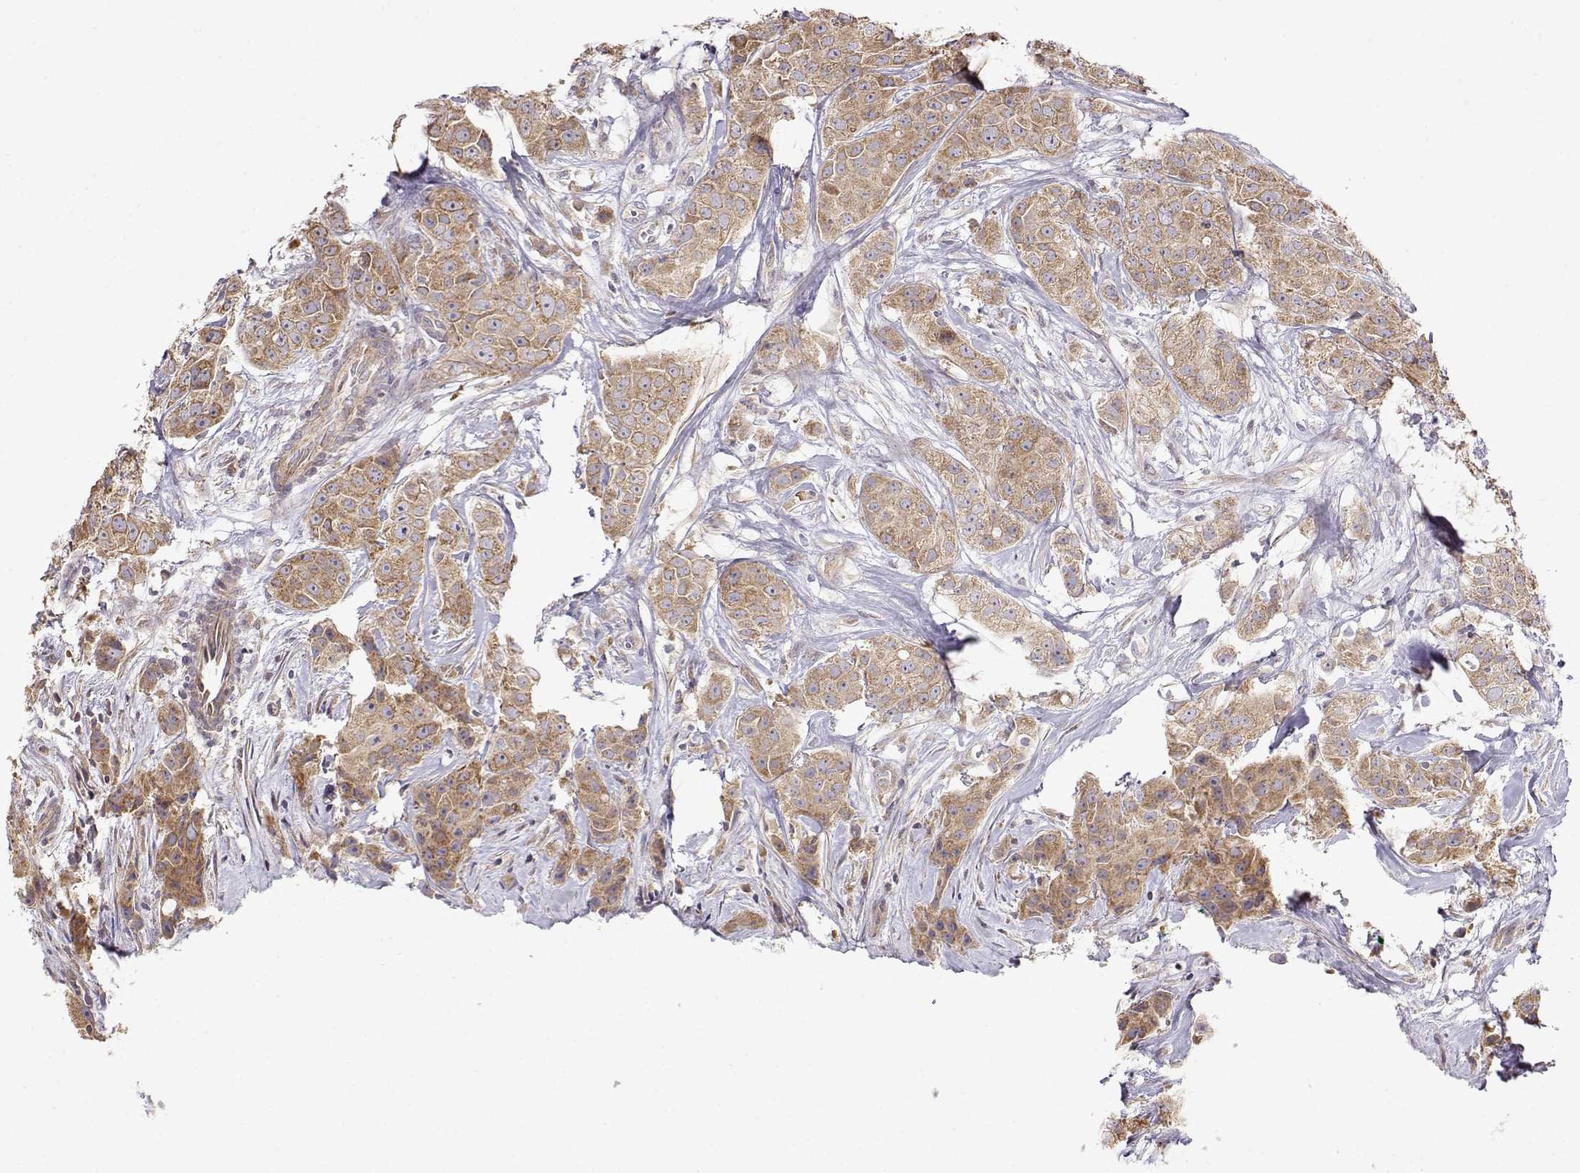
{"staining": {"intensity": "moderate", "quantity": ">75%", "location": "cytoplasmic/membranous"}, "tissue": "breast cancer", "cell_type": "Tumor cells", "image_type": "cancer", "snomed": [{"axis": "morphology", "description": "Duct carcinoma"}, {"axis": "topography", "description": "Breast"}], "caption": "The immunohistochemical stain shows moderate cytoplasmic/membranous positivity in tumor cells of invasive ductal carcinoma (breast) tissue. The protein of interest is stained brown, and the nuclei are stained in blue (DAB IHC with brightfield microscopy, high magnification).", "gene": "PAIP1", "patient": {"sex": "female", "age": 43}}